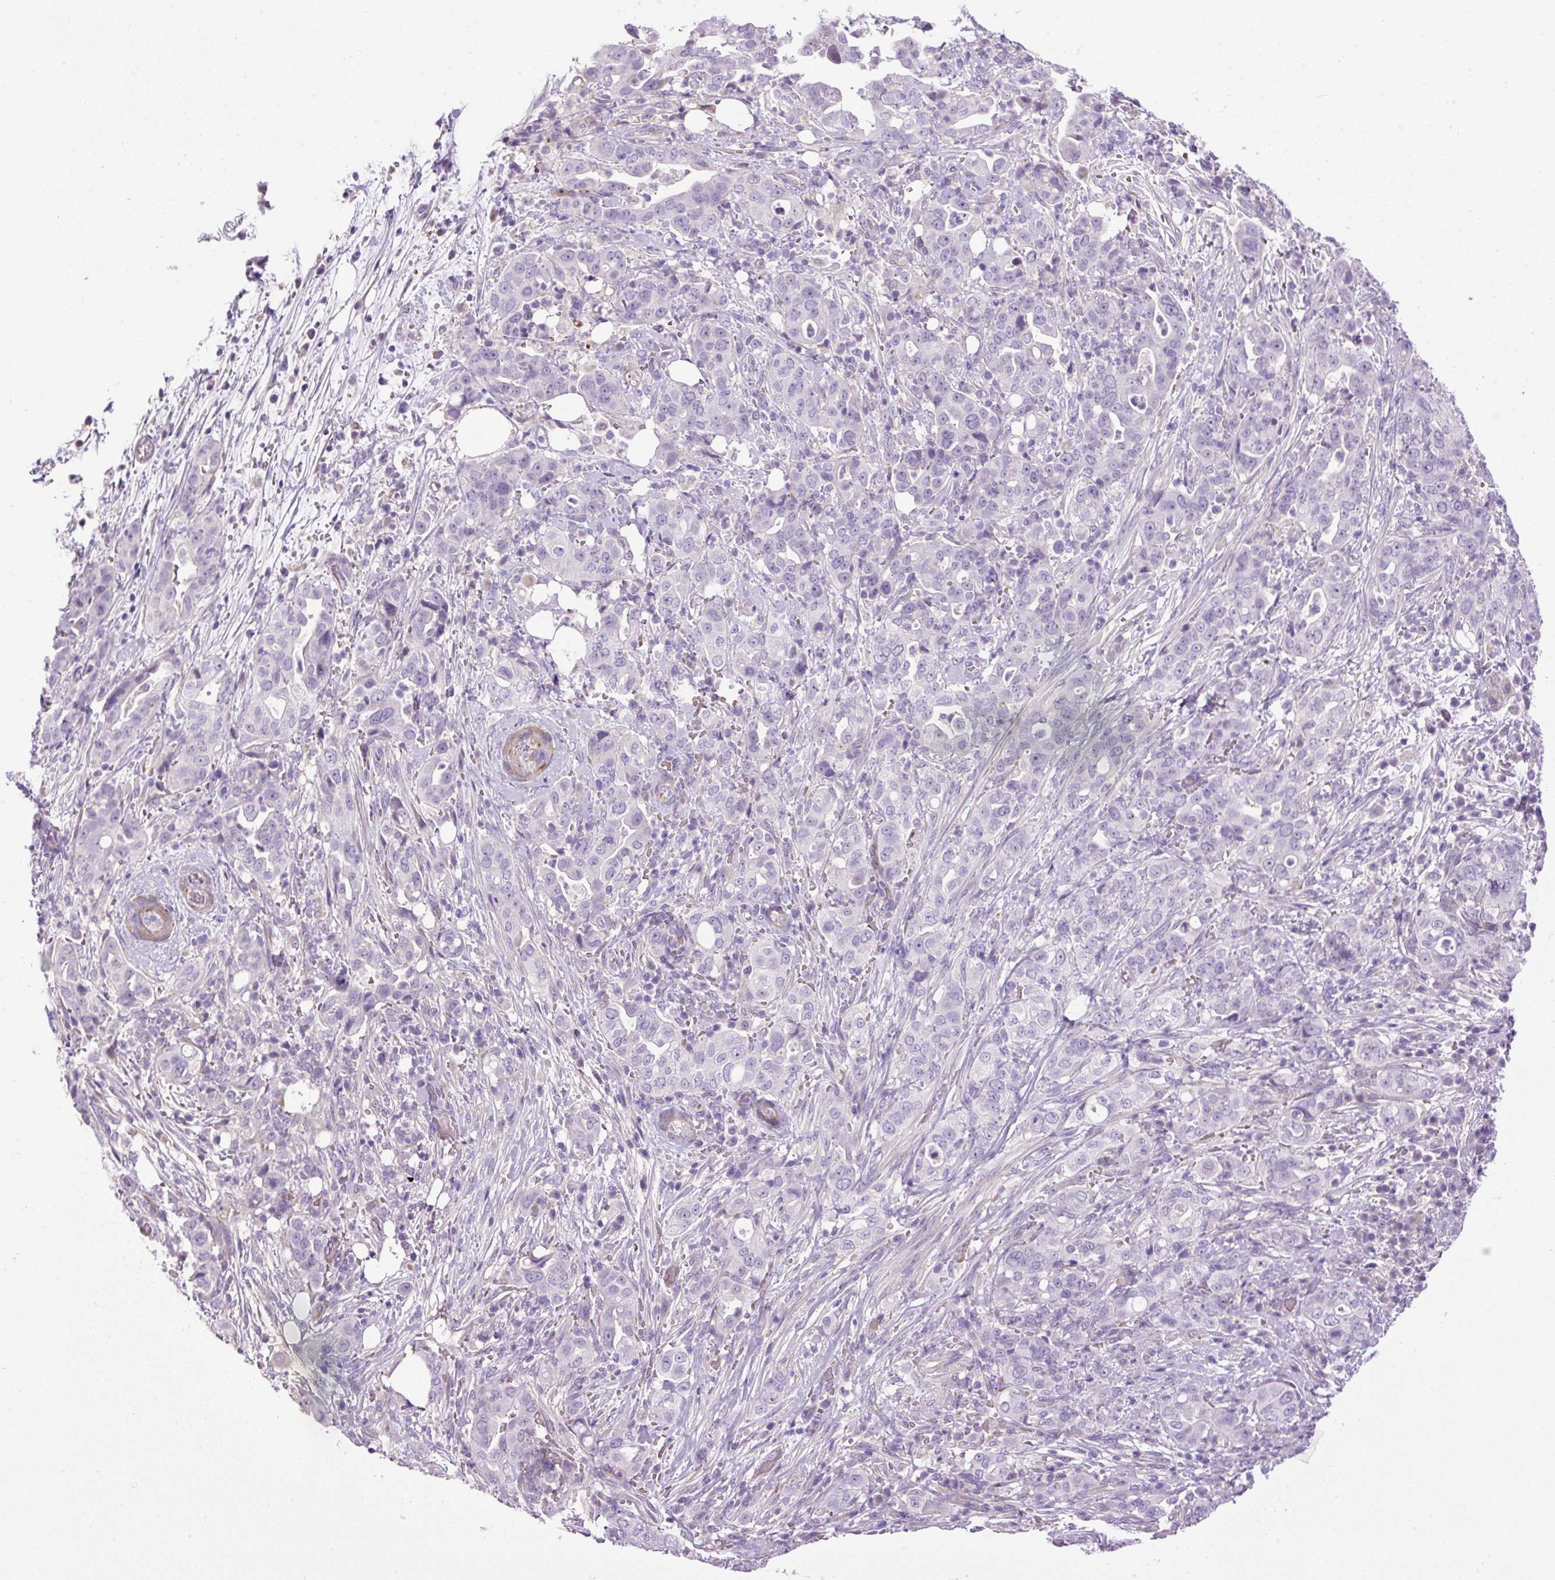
{"staining": {"intensity": "negative", "quantity": "none", "location": "none"}, "tissue": "pancreatic cancer", "cell_type": "Tumor cells", "image_type": "cancer", "snomed": [{"axis": "morphology", "description": "Normal tissue, NOS"}, {"axis": "morphology", "description": "Adenocarcinoma, NOS"}, {"axis": "topography", "description": "Lymph node"}, {"axis": "topography", "description": "Pancreas"}], "caption": "IHC of human pancreatic adenocarcinoma shows no staining in tumor cells.", "gene": "VWA7", "patient": {"sex": "female", "age": 67}}